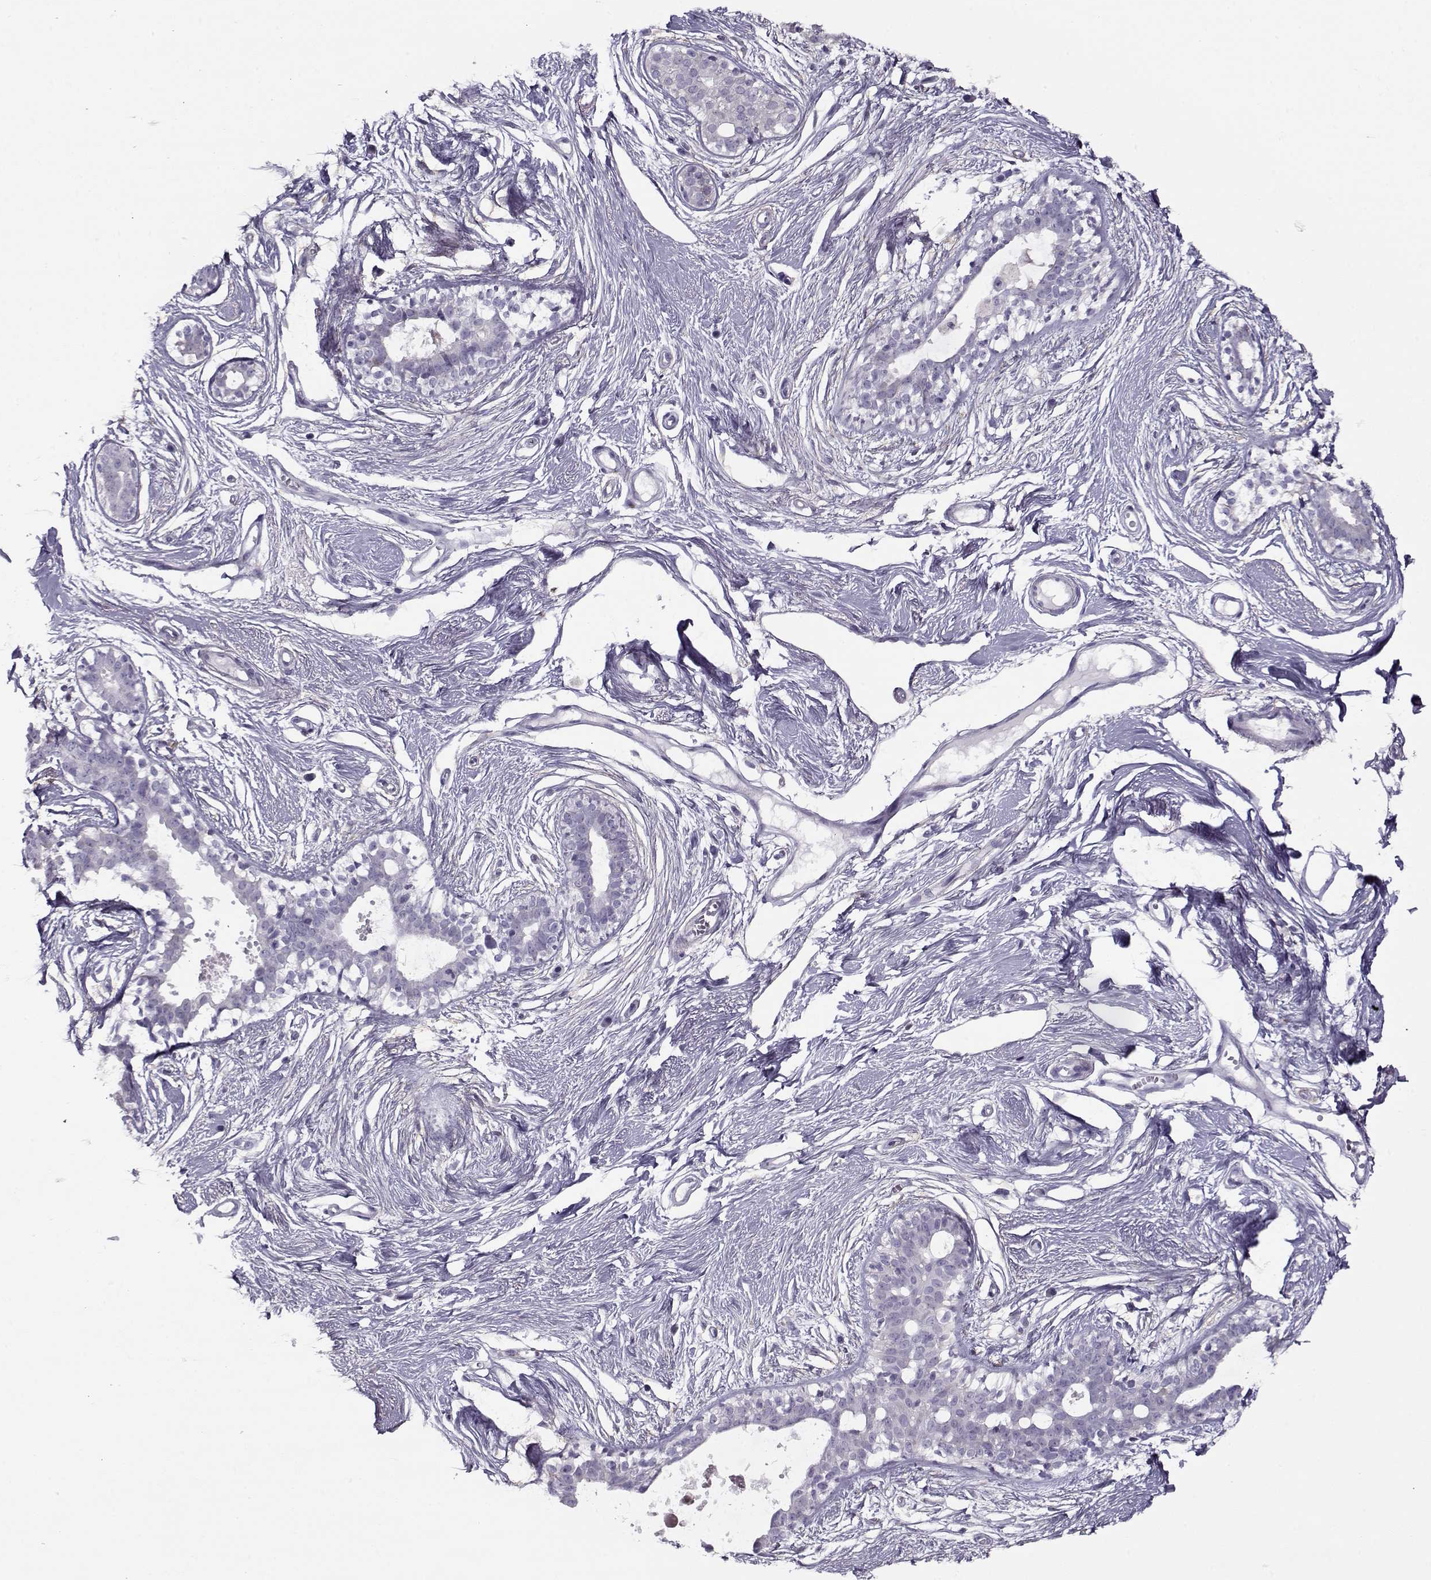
{"staining": {"intensity": "negative", "quantity": "none", "location": "none"}, "tissue": "breast", "cell_type": "Adipocytes", "image_type": "normal", "snomed": [{"axis": "morphology", "description": "Normal tissue, NOS"}, {"axis": "topography", "description": "Breast"}], "caption": "This photomicrograph is of unremarkable breast stained with IHC to label a protein in brown with the nuclei are counter-stained blue. There is no positivity in adipocytes. The staining was performed using DAB (3,3'-diaminobenzidine) to visualize the protein expression in brown, while the nuclei were stained in blue with hematoxylin (Magnification: 20x).", "gene": "PP2D1", "patient": {"sex": "female", "age": 49}}